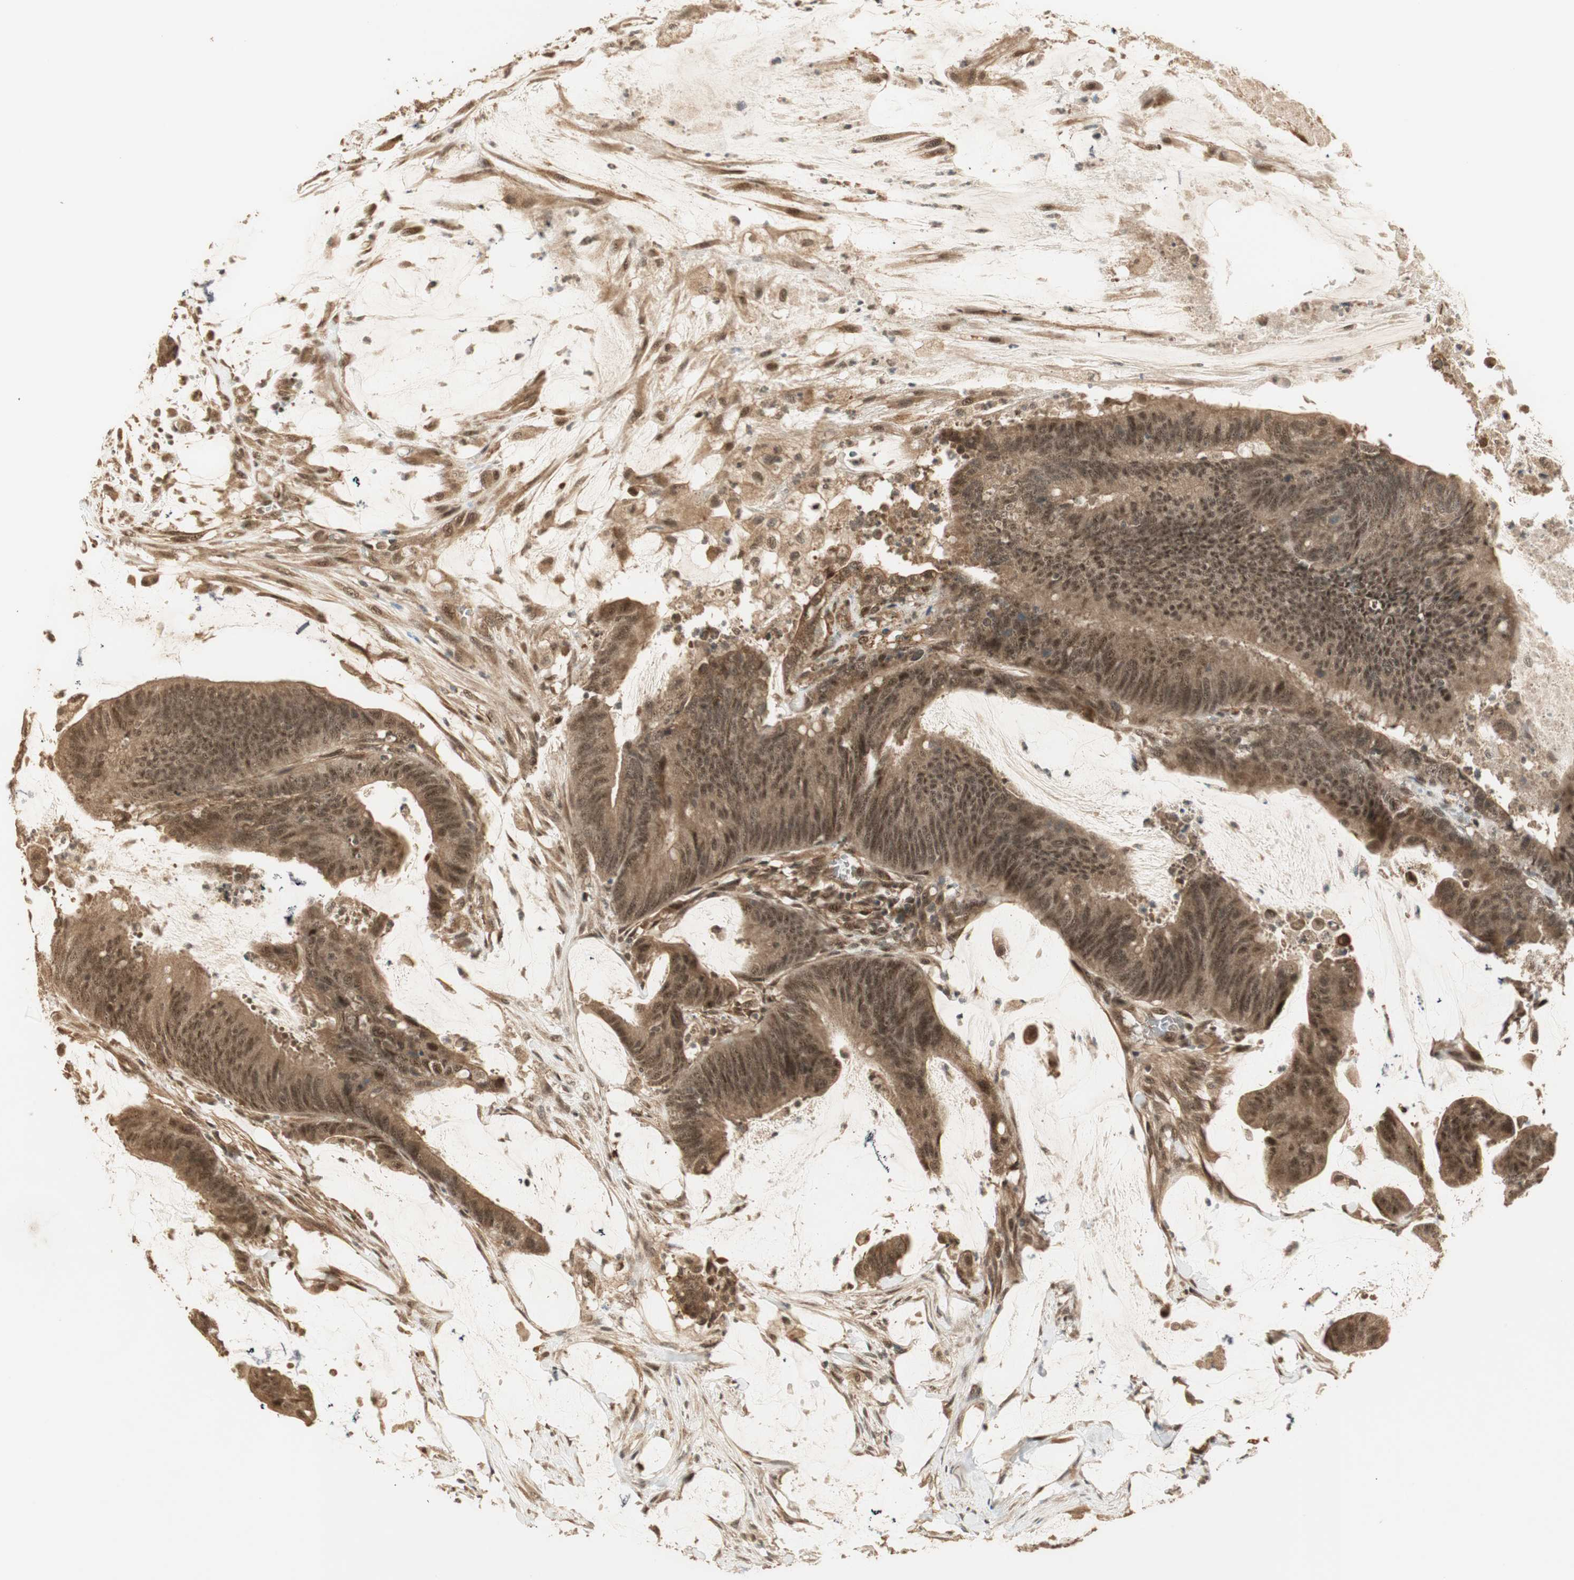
{"staining": {"intensity": "strong", "quantity": ">75%", "location": "cytoplasmic/membranous,nuclear"}, "tissue": "colorectal cancer", "cell_type": "Tumor cells", "image_type": "cancer", "snomed": [{"axis": "morphology", "description": "Adenocarcinoma, NOS"}, {"axis": "topography", "description": "Rectum"}], "caption": "A high-resolution image shows IHC staining of adenocarcinoma (colorectal), which reveals strong cytoplasmic/membranous and nuclear positivity in approximately >75% of tumor cells. (DAB (3,3'-diaminobenzidine) IHC with brightfield microscopy, high magnification).", "gene": "ZSCAN31", "patient": {"sex": "female", "age": 66}}